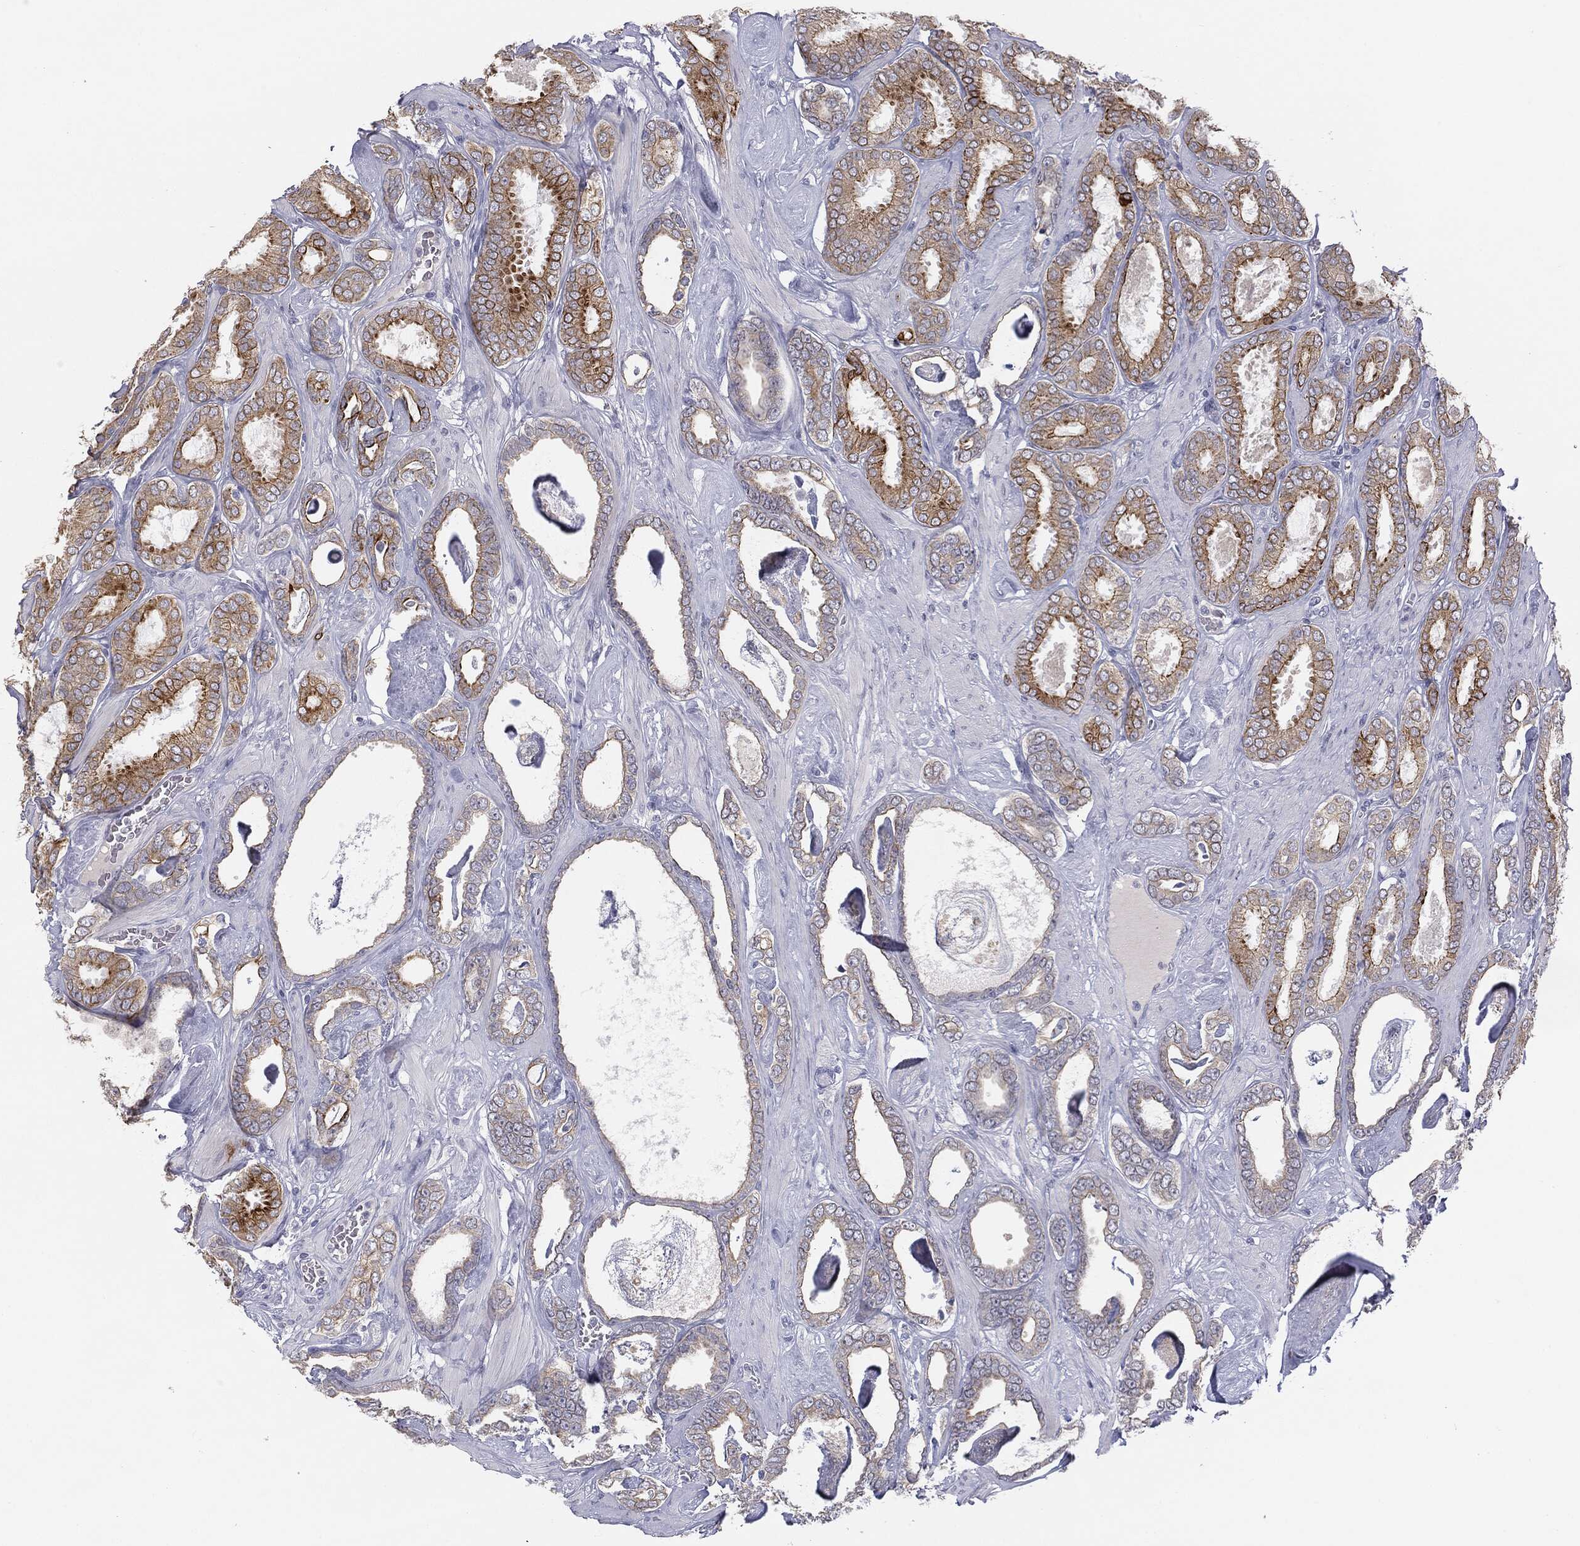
{"staining": {"intensity": "moderate", "quantity": "25%-75%", "location": "cytoplasmic/membranous"}, "tissue": "prostate cancer", "cell_type": "Tumor cells", "image_type": "cancer", "snomed": [{"axis": "morphology", "description": "Adenocarcinoma, High grade"}, {"axis": "topography", "description": "Prostate"}], "caption": "Immunohistochemical staining of human prostate cancer reveals medium levels of moderate cytoplasmic/membranous expression in approximately 25%-75% of tumor cells.", "gene": "MUC1", "patient": {"sex": "male", "age": 63}}